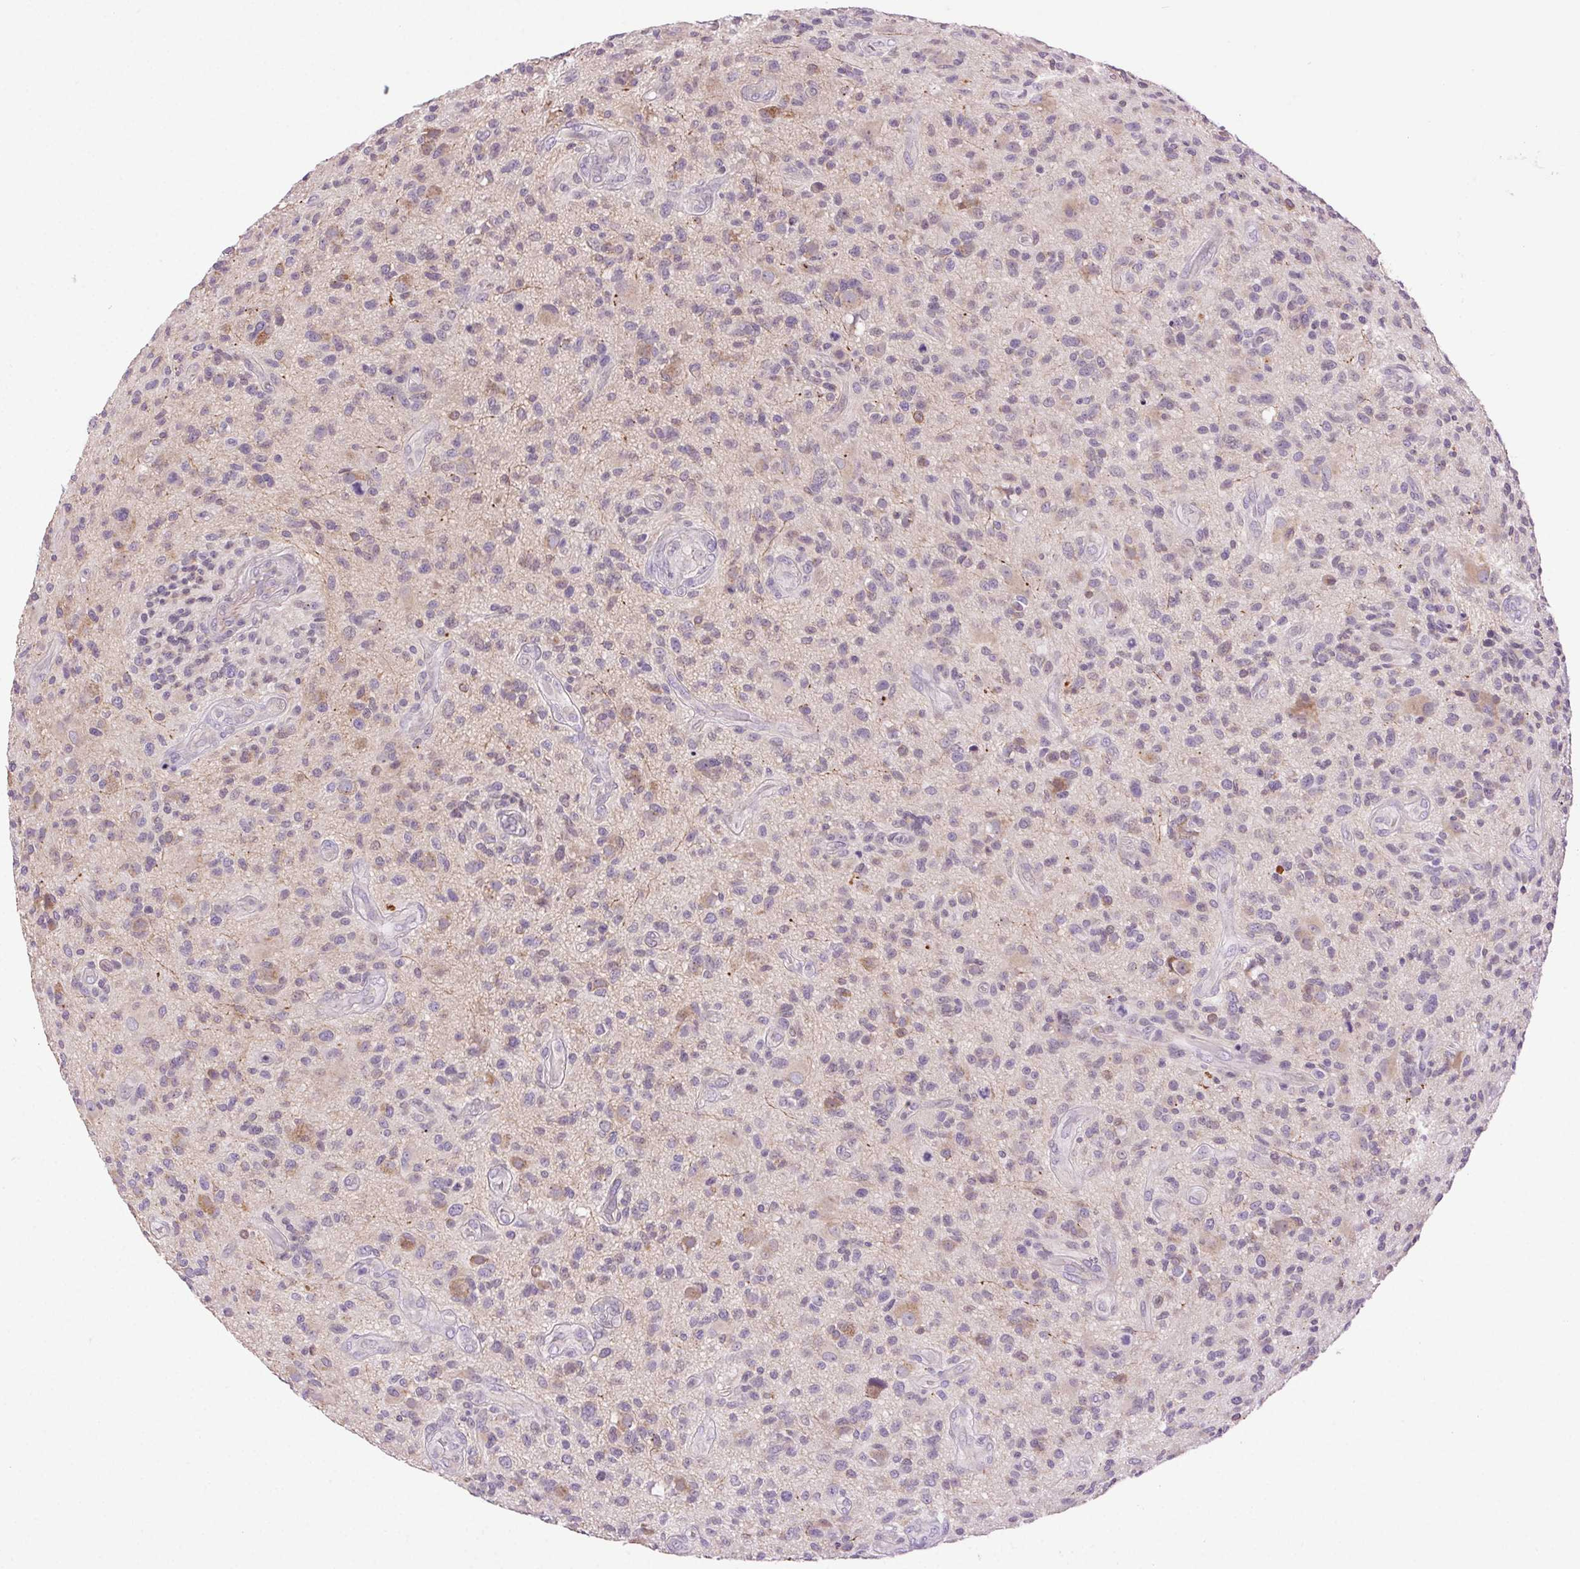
{"staining": {"intensity": "weak", "quantity": "<25%", "location": "cytoplasmic/membranous"}, "tissue": "glioma", "cell_type": "Tumor cells", "image_type": "cancer", "snomed": [{"axis": "morphology", "description": "Glioma, malignant, High grade"}, {"axis": "topography", "description": "Brain"}], "caption": "Immunohistochemistry (IHC) histopathology image of neoplastic tissue: human glioma stained with DAB (3,3'-diaminobenzidine) reveals no significant protein positivity in tumor cells.", "gene": "SYT11", "patient": {"sex": "male", "age": 47}}